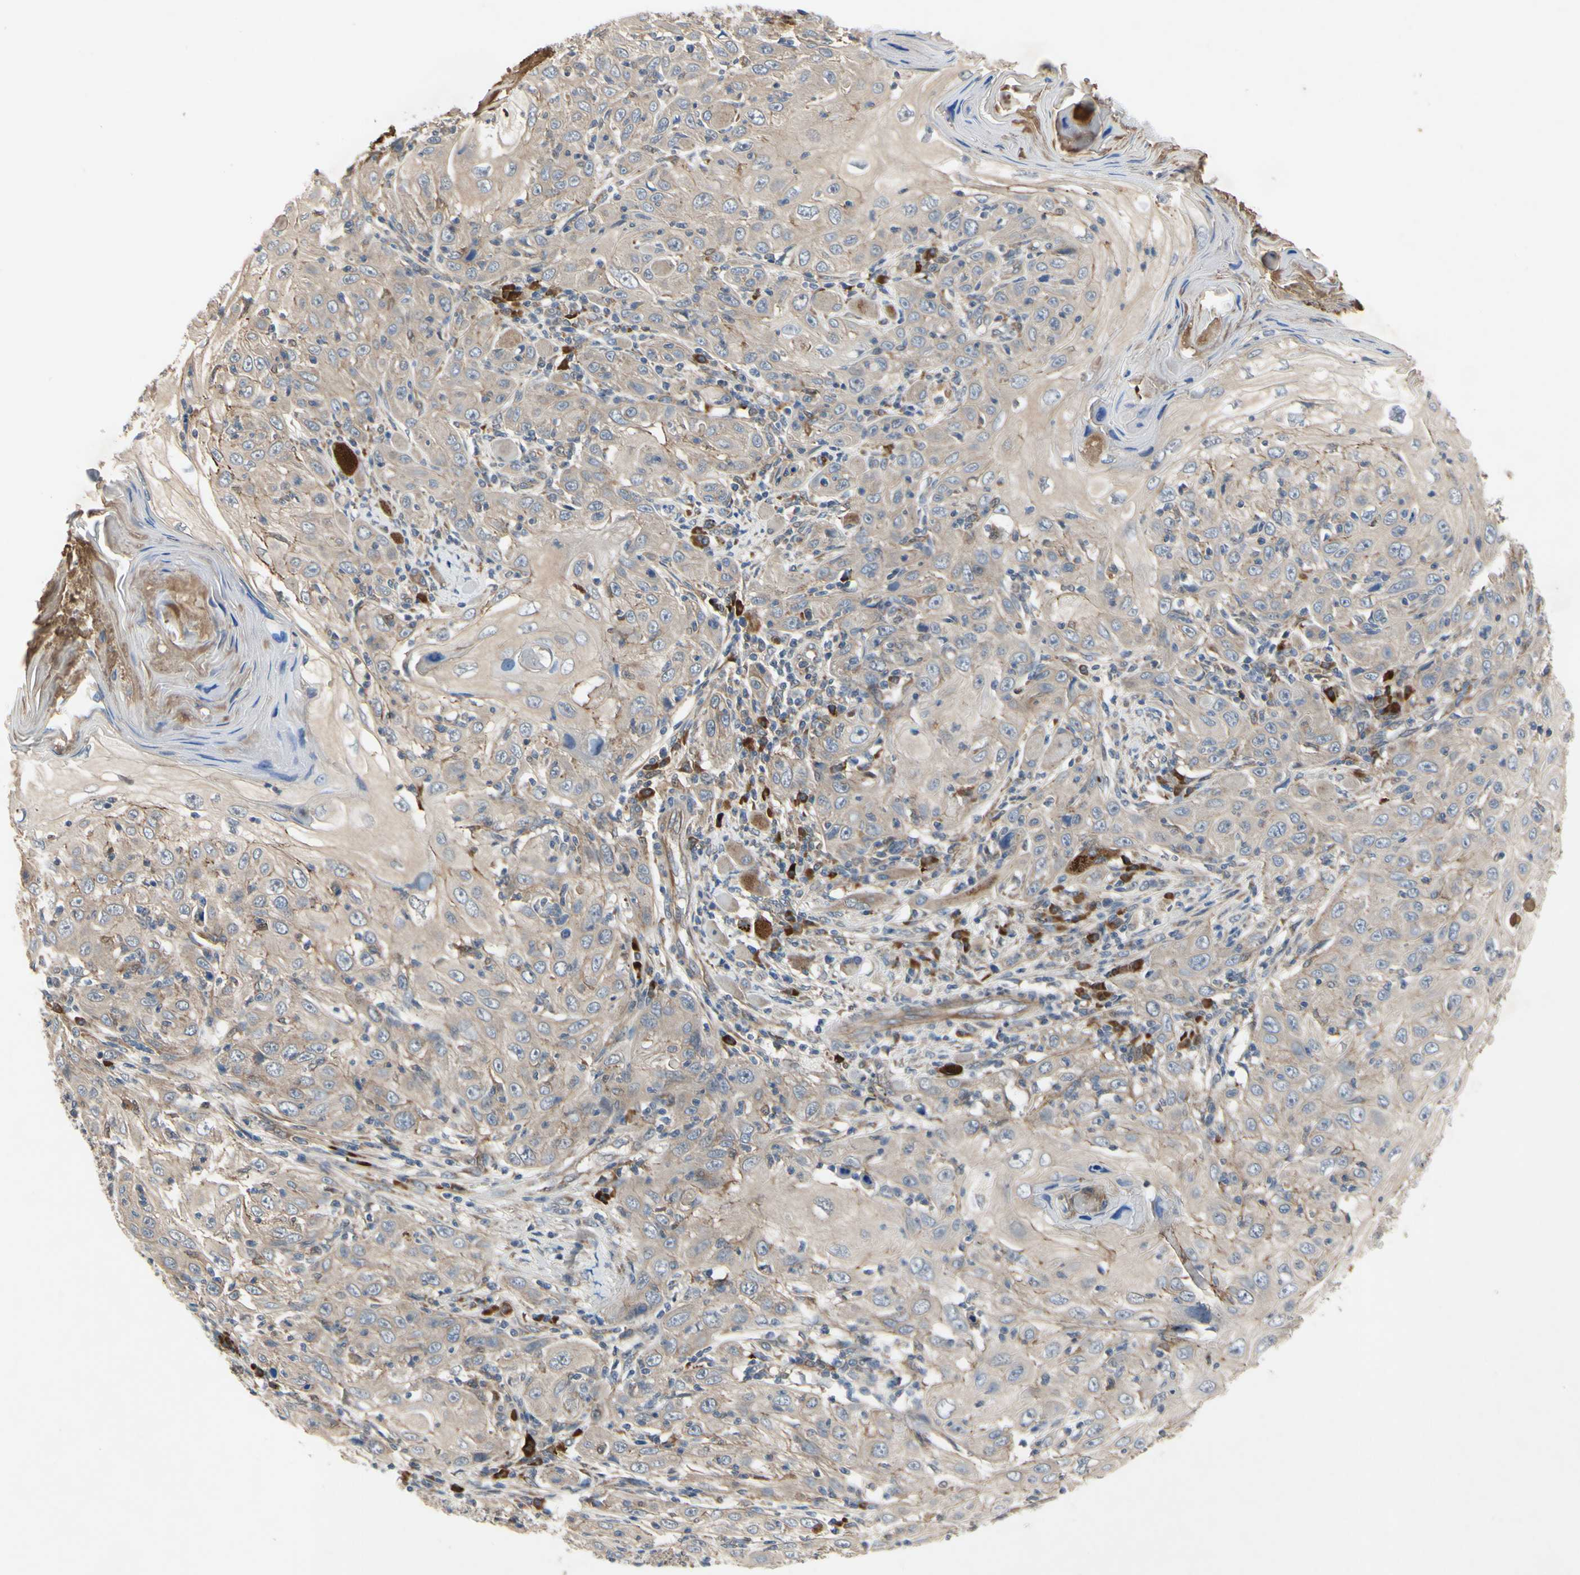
{"staining": {"intensity": "weak", "quantity": ">75%", "location": "cytoplasmic/membranous"}, "tissue": "skin cancer", "cell_type": "Tumor cells", "image_type": "cancer", "snomed": [{"axis": "morphology", "description": "Squamous cell carcinoma, NOS"}, {"axis": "topography", "description": "Skin"}], "caption": "A low amount of weak cytoplasmic/membranous staining is present in about >75% of tumor cells in skin cancer (squamous cell carcinoma) tissue.", "gene": "XIAP", "patient": {"sex": "female", "age": 88}}